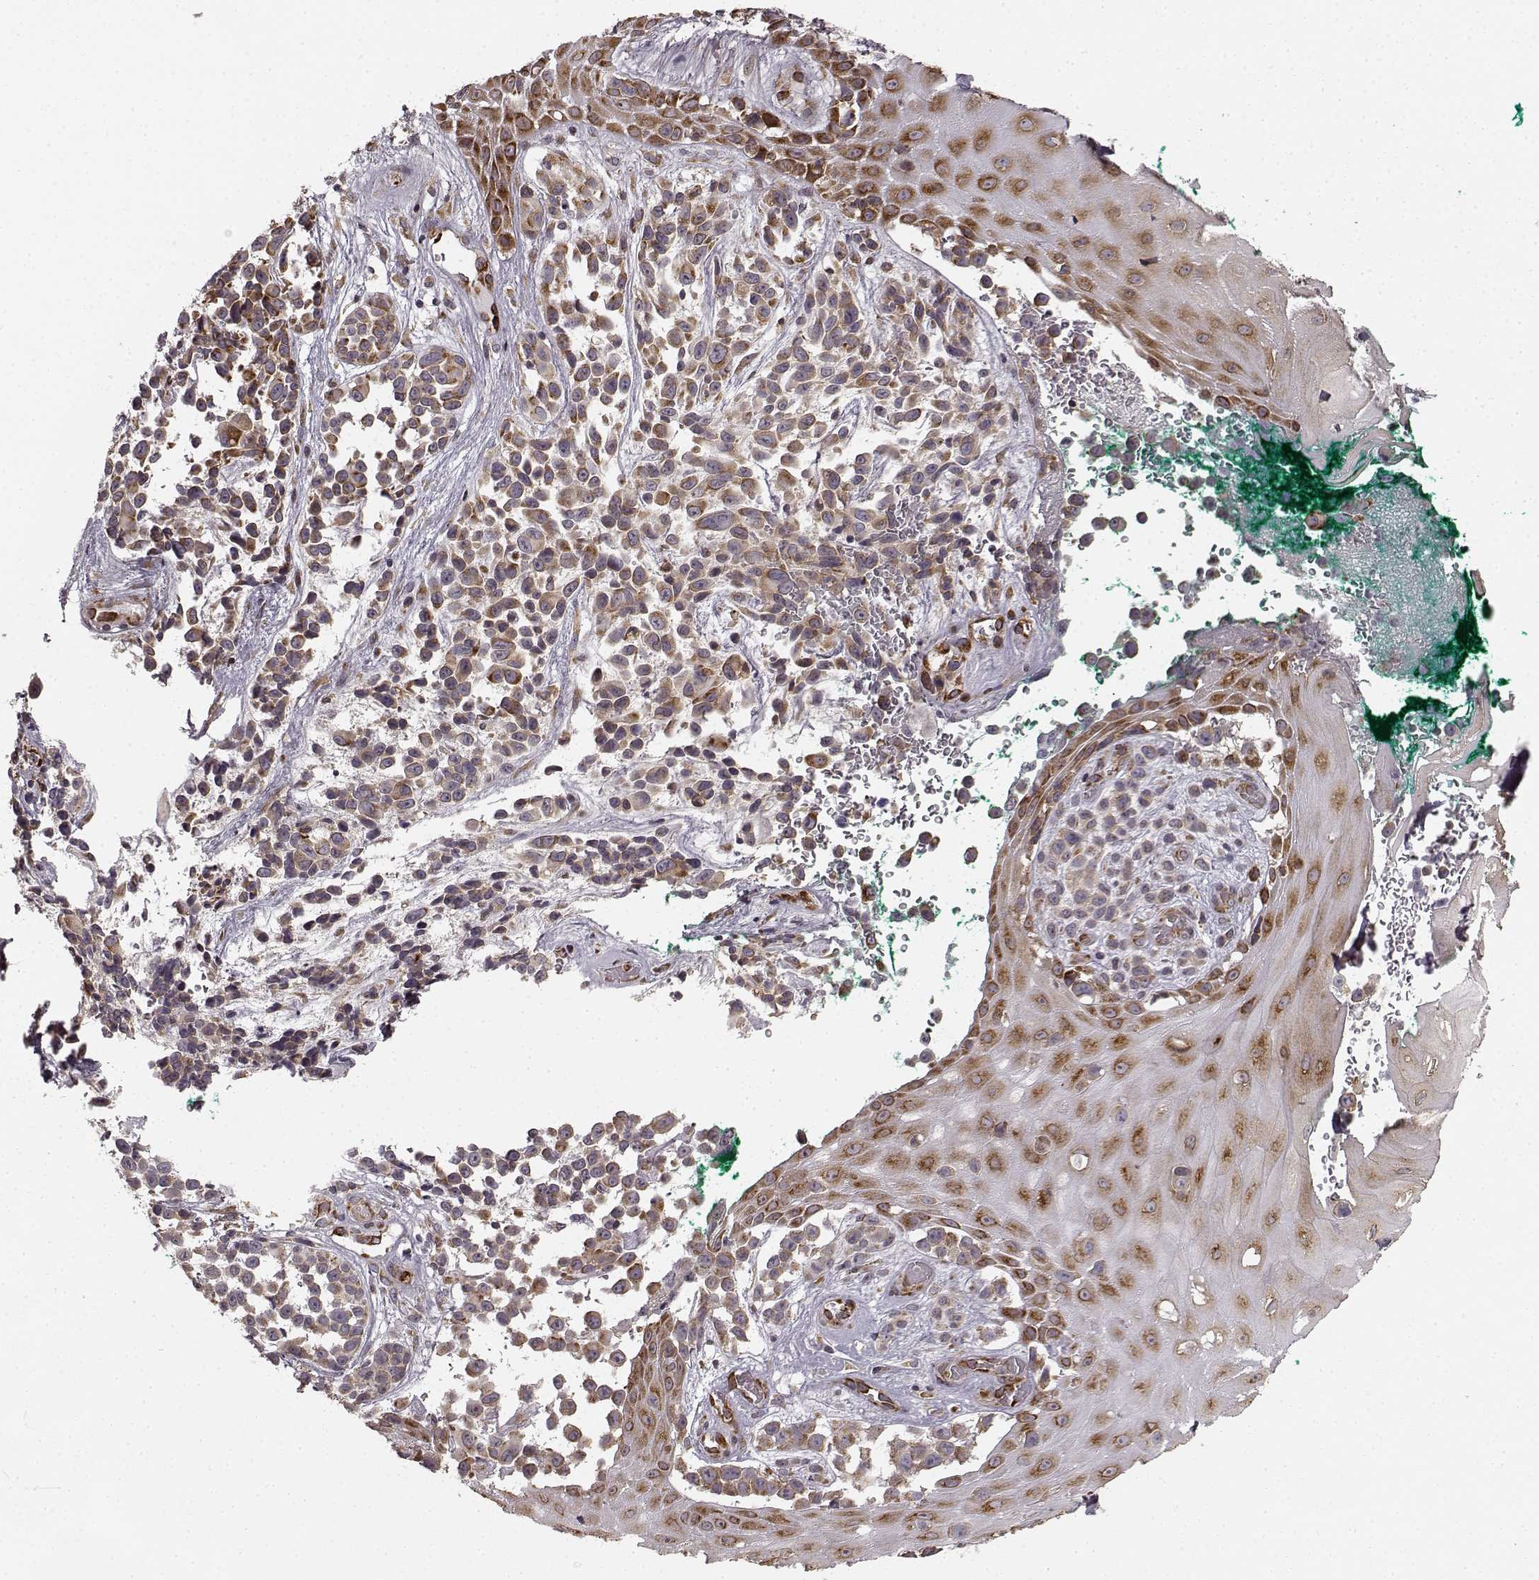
{"staining": {"intensity": "weak", "quantity": ">75%", "location": "cytoplasmic/membranous"}, "tissue": "melanoma", "cell_type": "Tumor cells", "image_type": "cancer", "snomed": [{"axis": "morphology", "description": "Malignant melanoma, NOS"}, {"axis": "topography", "description": "Skin"}], "caption": "Melanoma tissue exhibits weak cytoplasmic/membranous expression in approximately >75% of tumor cells, visualized by immunohistochemistry.", "gene": "TMEM14A", "patient": {"sex": "female", "age": 88}}